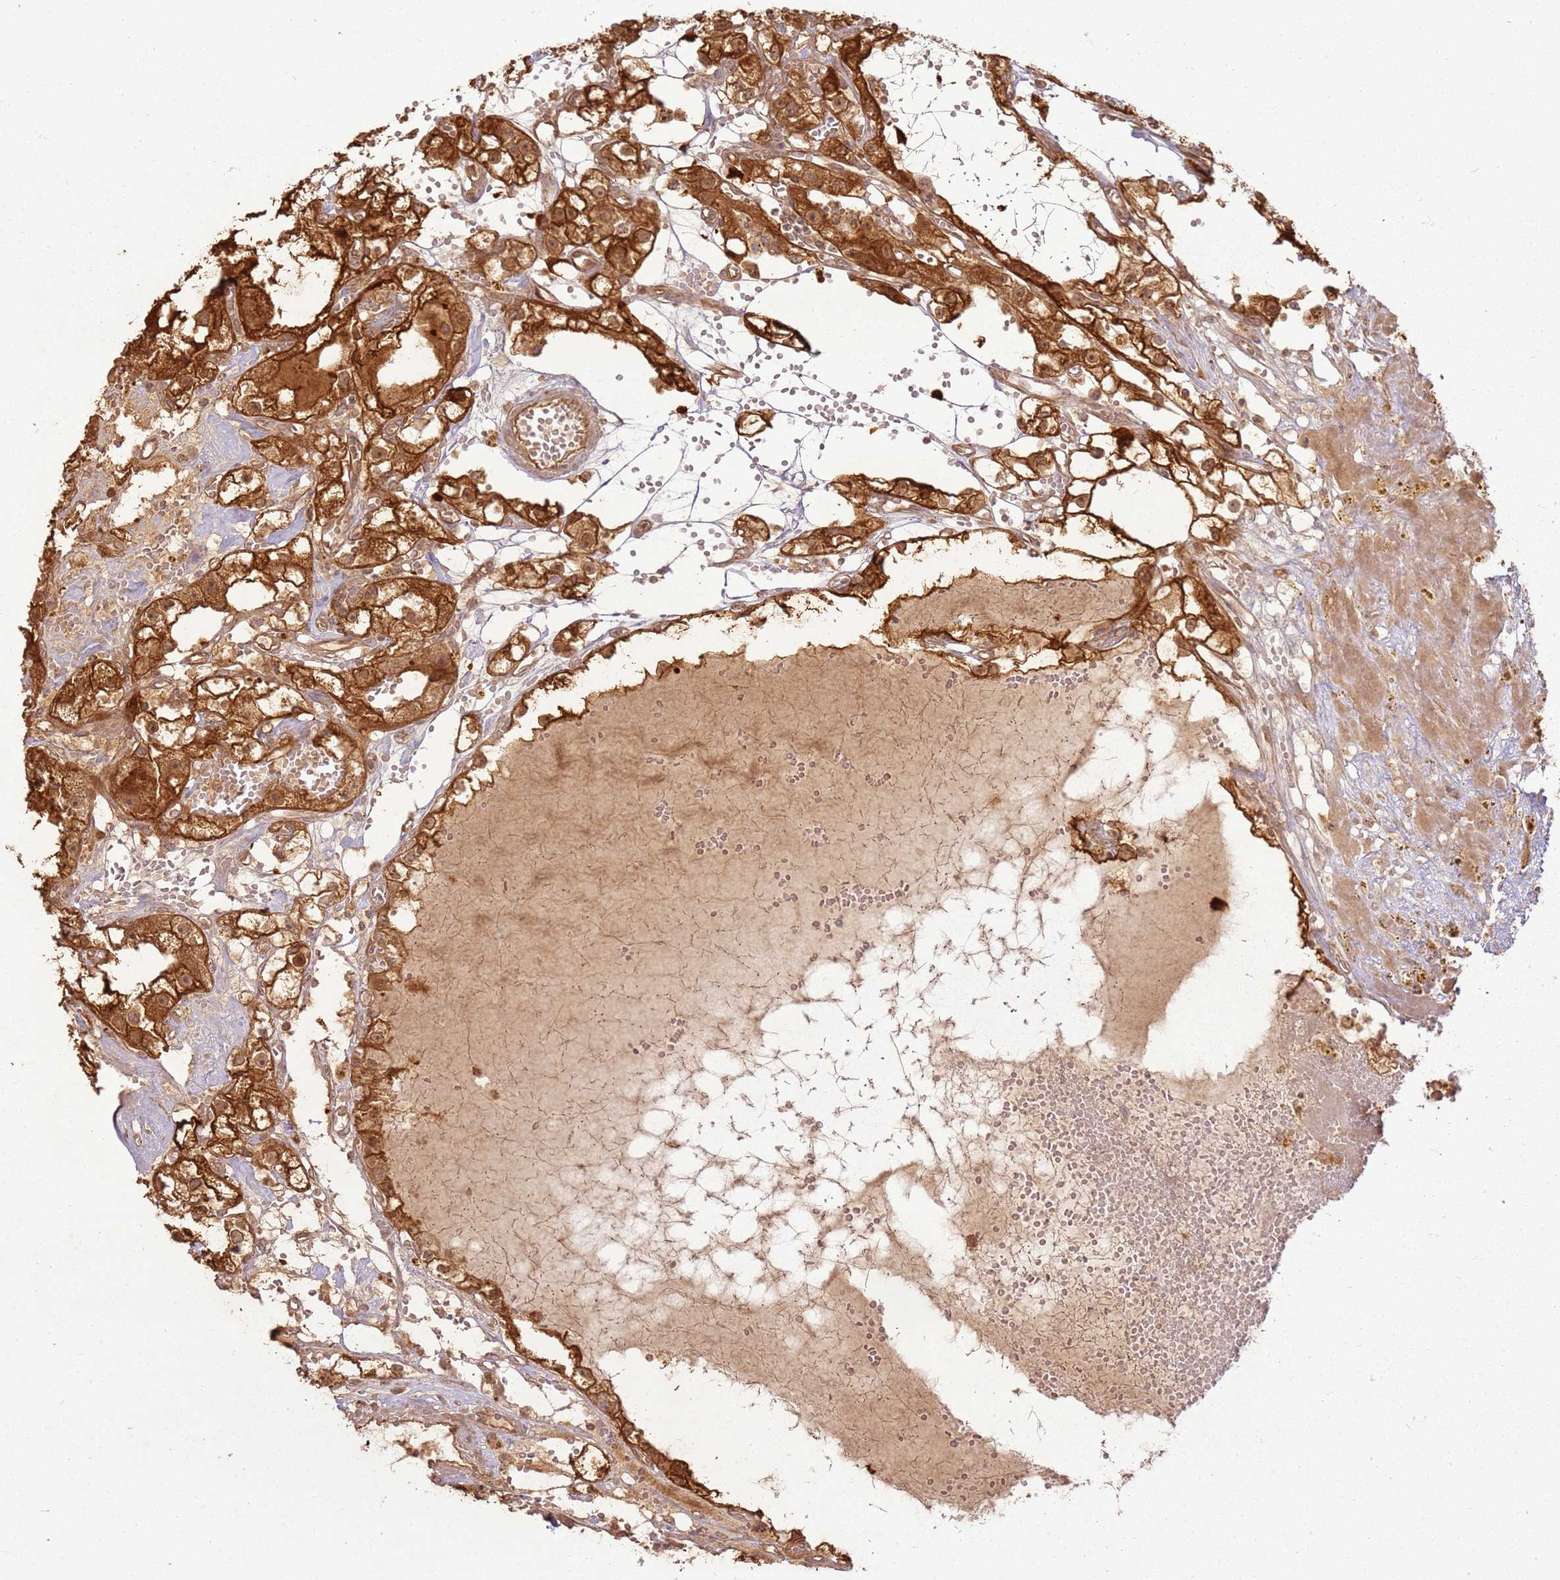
{"staining": {"intensity": "strong", "quantity": ">75%", "location": "cytoplasmic/membranous"}, "tissue": "renal cancer", "cell_type": "Tumor cells", "image_type": "cancer", "snomed": [{"axis": "morphology", "description": "Adenocarcinoma, NOS"}, {"axis": "topography", "description": "Kidney"}], "caption": "A brown stain shows strong cytoplasmic/membranous expression of a protein in human adenocarcinoma (renal) tumor cells. The staining is performed using DAB brown chromogen to label protein expression. The nuclei are counter-stained blue using hematoxylin.", "gene": "ZNF776", "patient": {"sex": "male", "age": 56}}